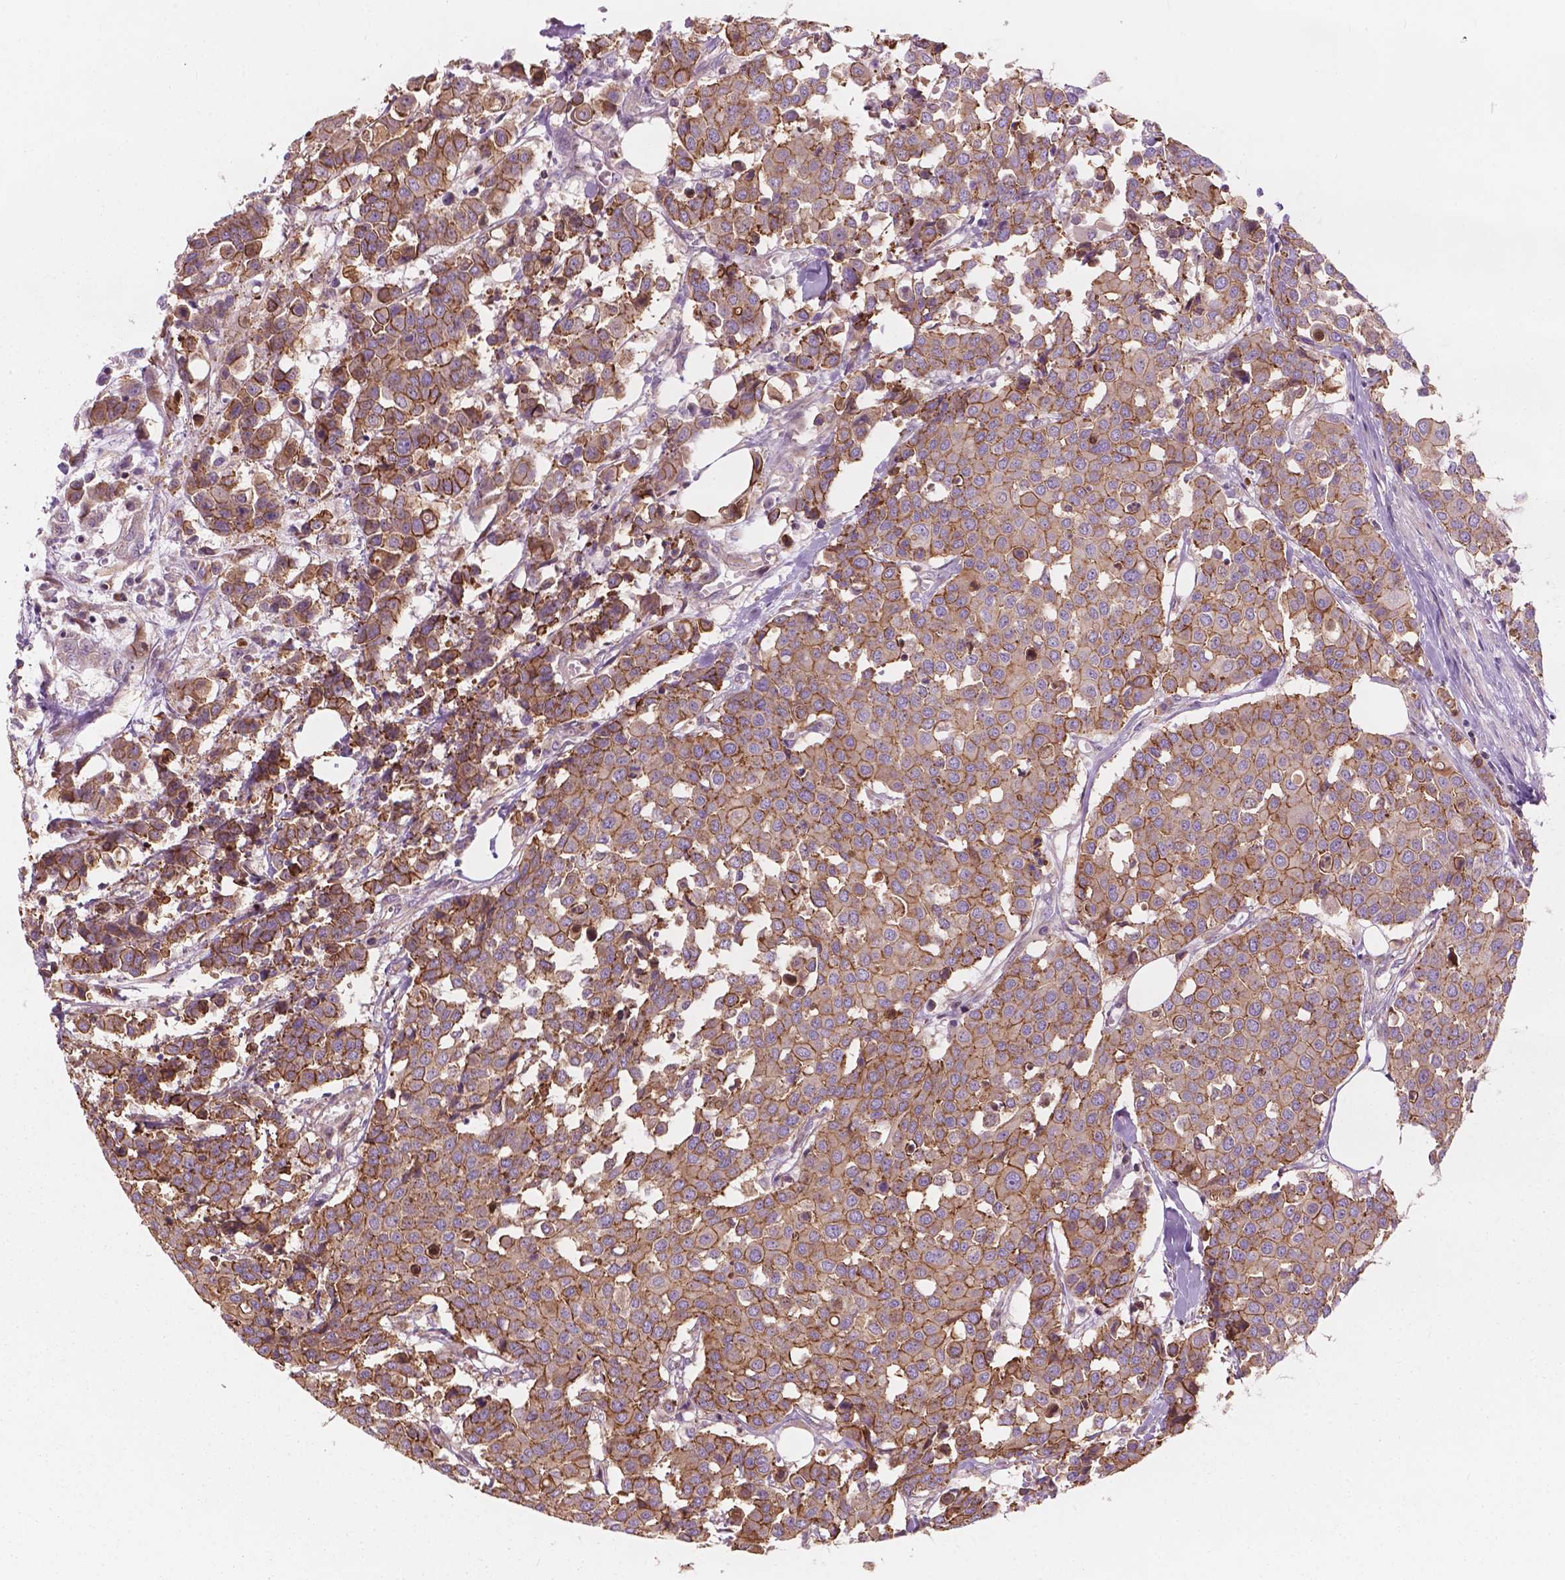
{"staining": {"intensity": "moderate", "quantity": "25%-75%", "location": "cytoplasmic/membranous"}, "tissue": "carcinoid", "cell_type": "Tumor cells", "image_type": "cancer", "snomed": [{"axis": "morphology", "description": "Carcinoid, malignant, NOS"}, {"axis": "topography", "description": "Colon"}], "caption": "Immunohistochemical staining of carcinoid (malignant) displays moderate cytoplasmic/membranous protein staining in approximately 25%-75% of tumor cells. The protein of interest is stained brown, and the nuclei are stained in blue (DAB IHC with brightfield microscopy, high magnification).", "gene": "SURF4", "patient": {"sex": "male", "age": 81}}